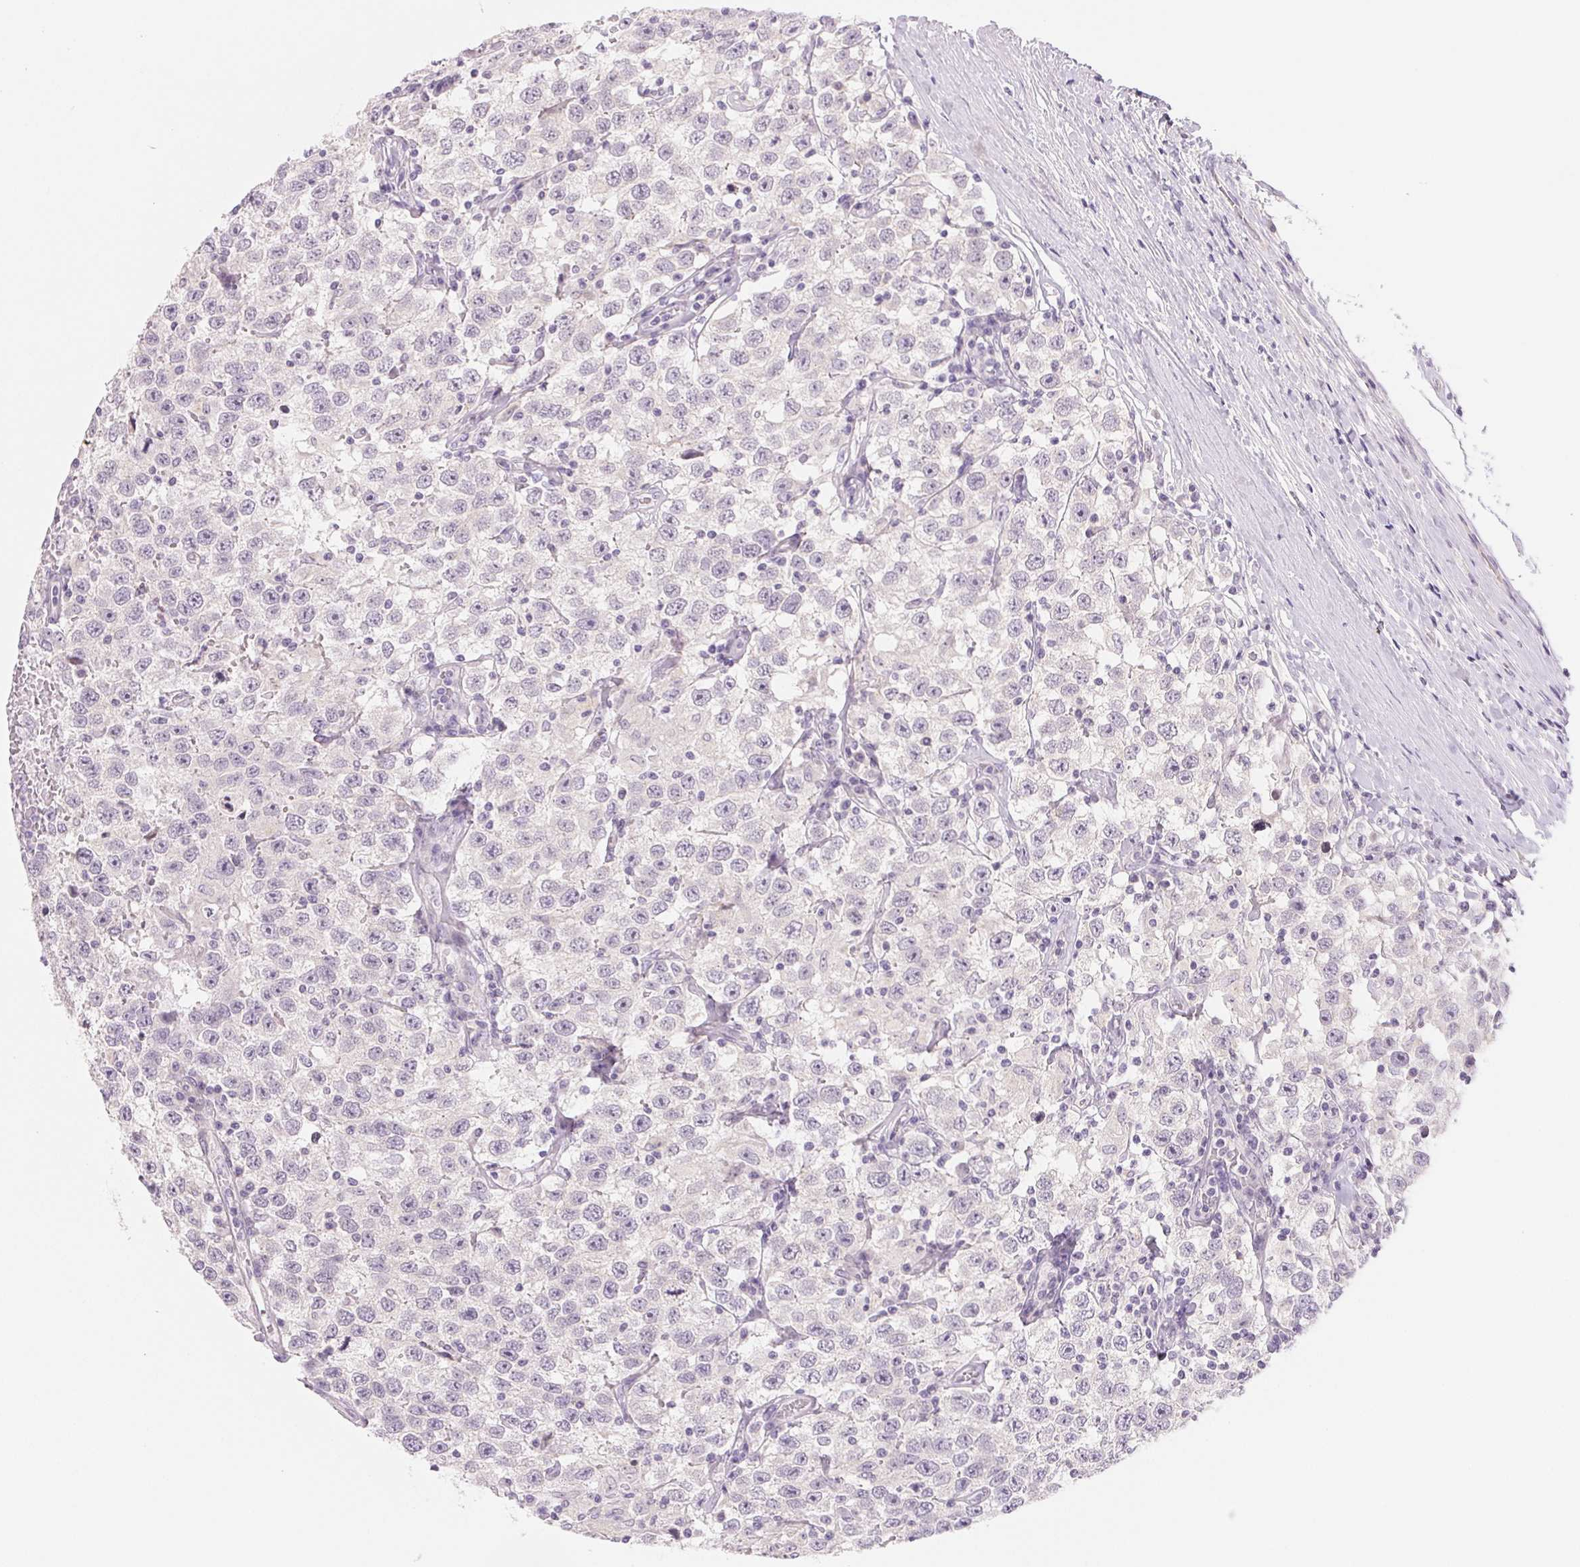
{"staining": {"intensity": "negative", "quantity": "none", "location": "none"}, "tissue": "testis cancer", "cell_type": "Tumor cells", "image_type": "cancer", "snomed": [{"axis": "morphology", "description": "Seminoma, NOS"}, {"axis": "topography", "description": "Testis"}], "caption": "The micrograph demonstrates no staining of tumor cells in testis cancer (seminoma).", "gene": "CCDC168", "patient": {"sex": "male", "age": 41}}